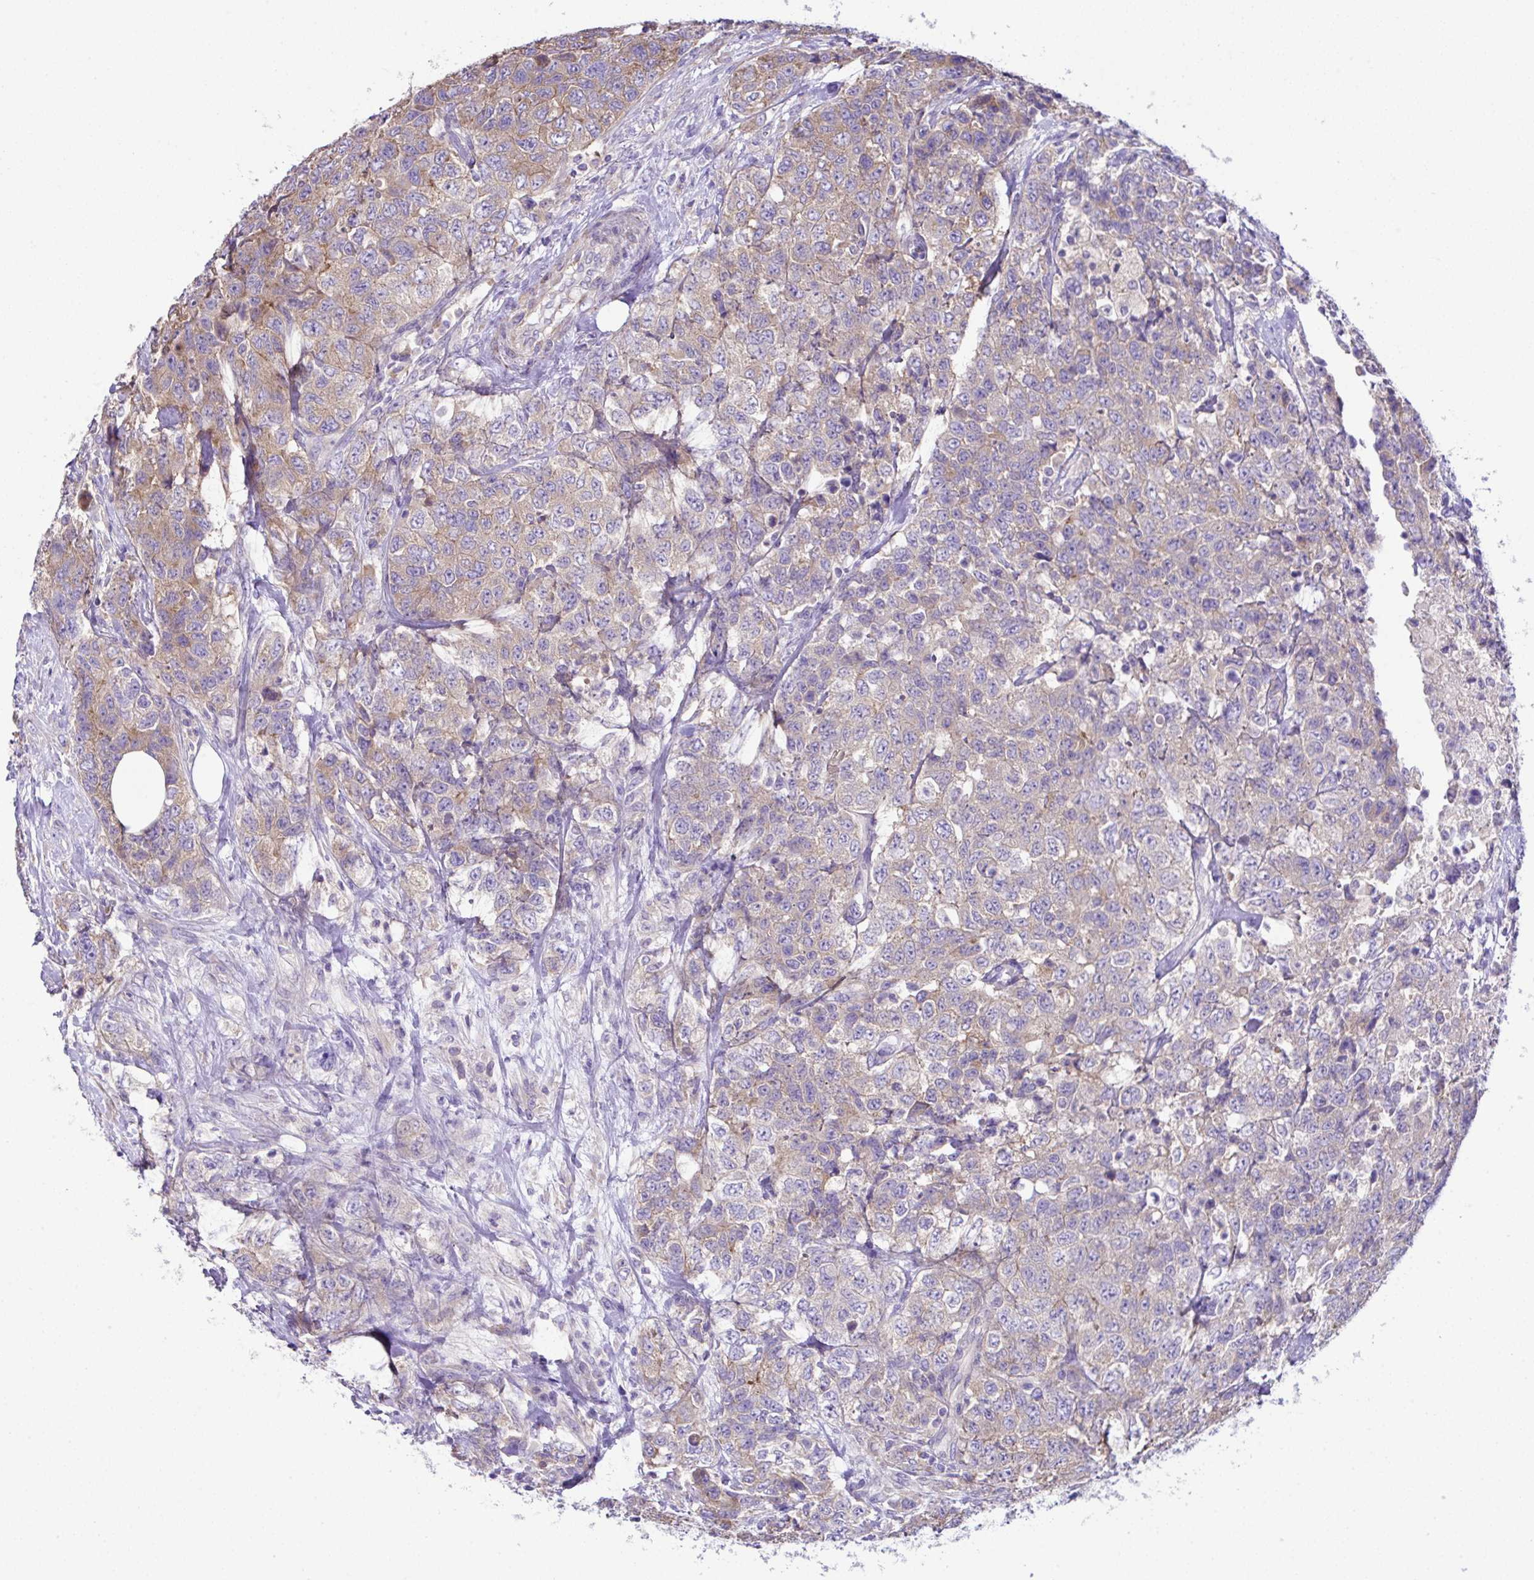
{"staining": {"intensity": "weak", "quantity": "25%-75%", "location": "cytoplasmic/membranous"}, "tissue": "urothelial cancer", "cell_type": "Tumor cells", "image_type": "cancer", "snomed": [{"axis": "morphology", "description": "Urothelial carcinoma, High grade"}, {"axis": "topography", "description": "Urinary bladder"}], "caption": "A low amount of weak cytoplasmic/membranous positivity is identified in approximately 25%-75% of tumor cells in high-grade urothelial carcinoma tissue.", "gene": "OR4P4", "patient": {"sex": "female", "age": 78}}